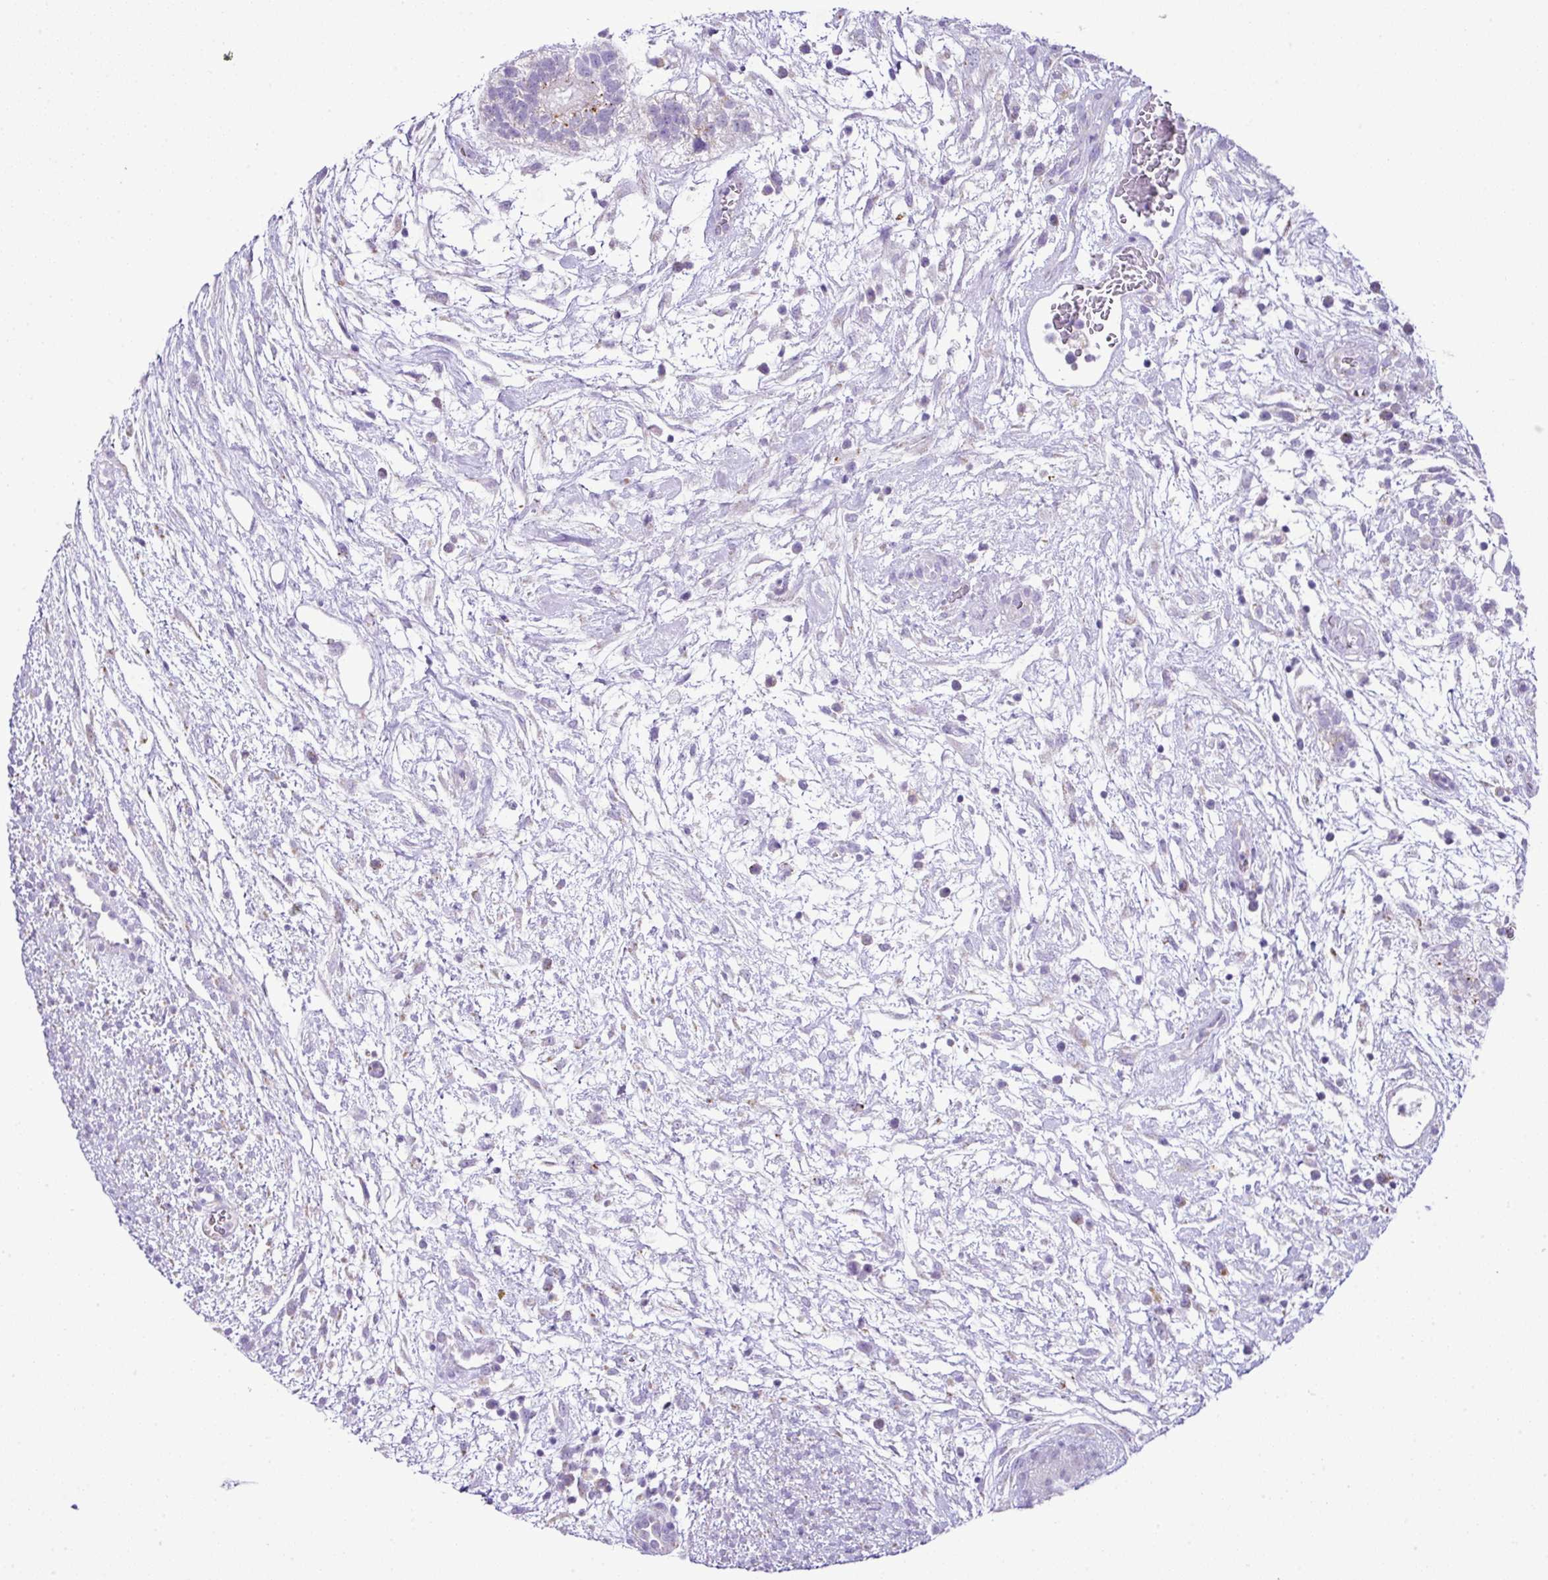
{"staining": {"intensity": "negative", "quantity": "none", "location": "none"}, "tissue": "testis cancer", "cell_type": "Tumor cells", "image_type": "cancer", "snomed": [{"axis": "morphology", "description": "Carcinoma, Embryonal, NOS"}, {"axis": "topography", "description": "Testis"}], "caption": "Human testis cancer stained for a protein using immunohistochemistry demonstrates no expression in tumor cells.", "gene": "PGAP4", "patient": {"sex": "male", "age": 32}}